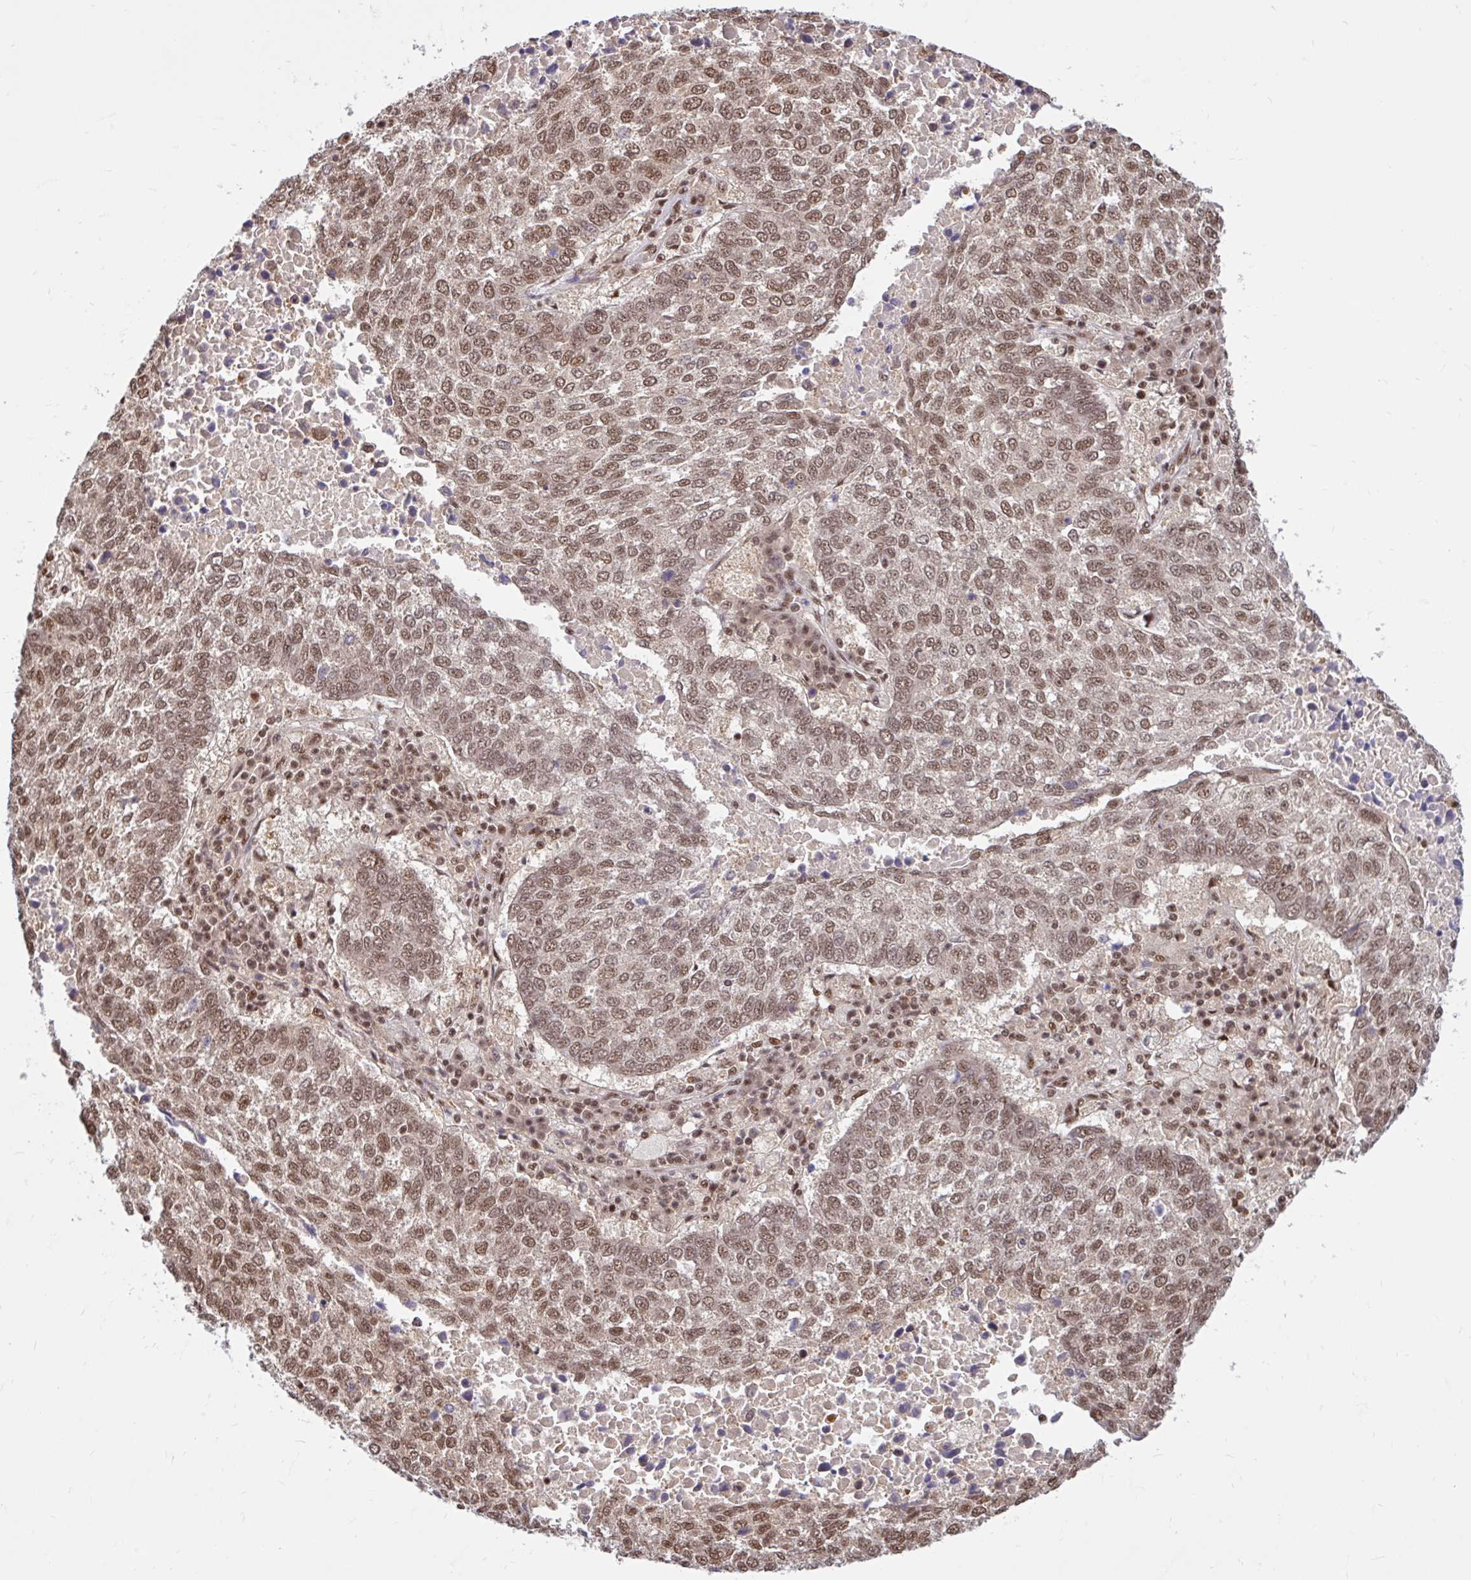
{"staining": {"intensity": "moderate", "quantity": ">75%", "location": "nuclear"}, "tissue": "lung cancer", "cell_type": "Tumor cells", "image_type": "cancer", "snomed": [{"axis": "morphology", "description": "Squamous cell carcinoma, NOS"}, {"axis": "topography", "description": "Lung"}], "caption": "DAB (3,3'-diaminobenzidine) immunohistochemical staining of lung squamous cell carcinoma demonstrates moderate nuclear protein positivity in about >75% of tumor cells.", "gene": "ABCA9", "patient": {"sex": "male", "age": 73}}